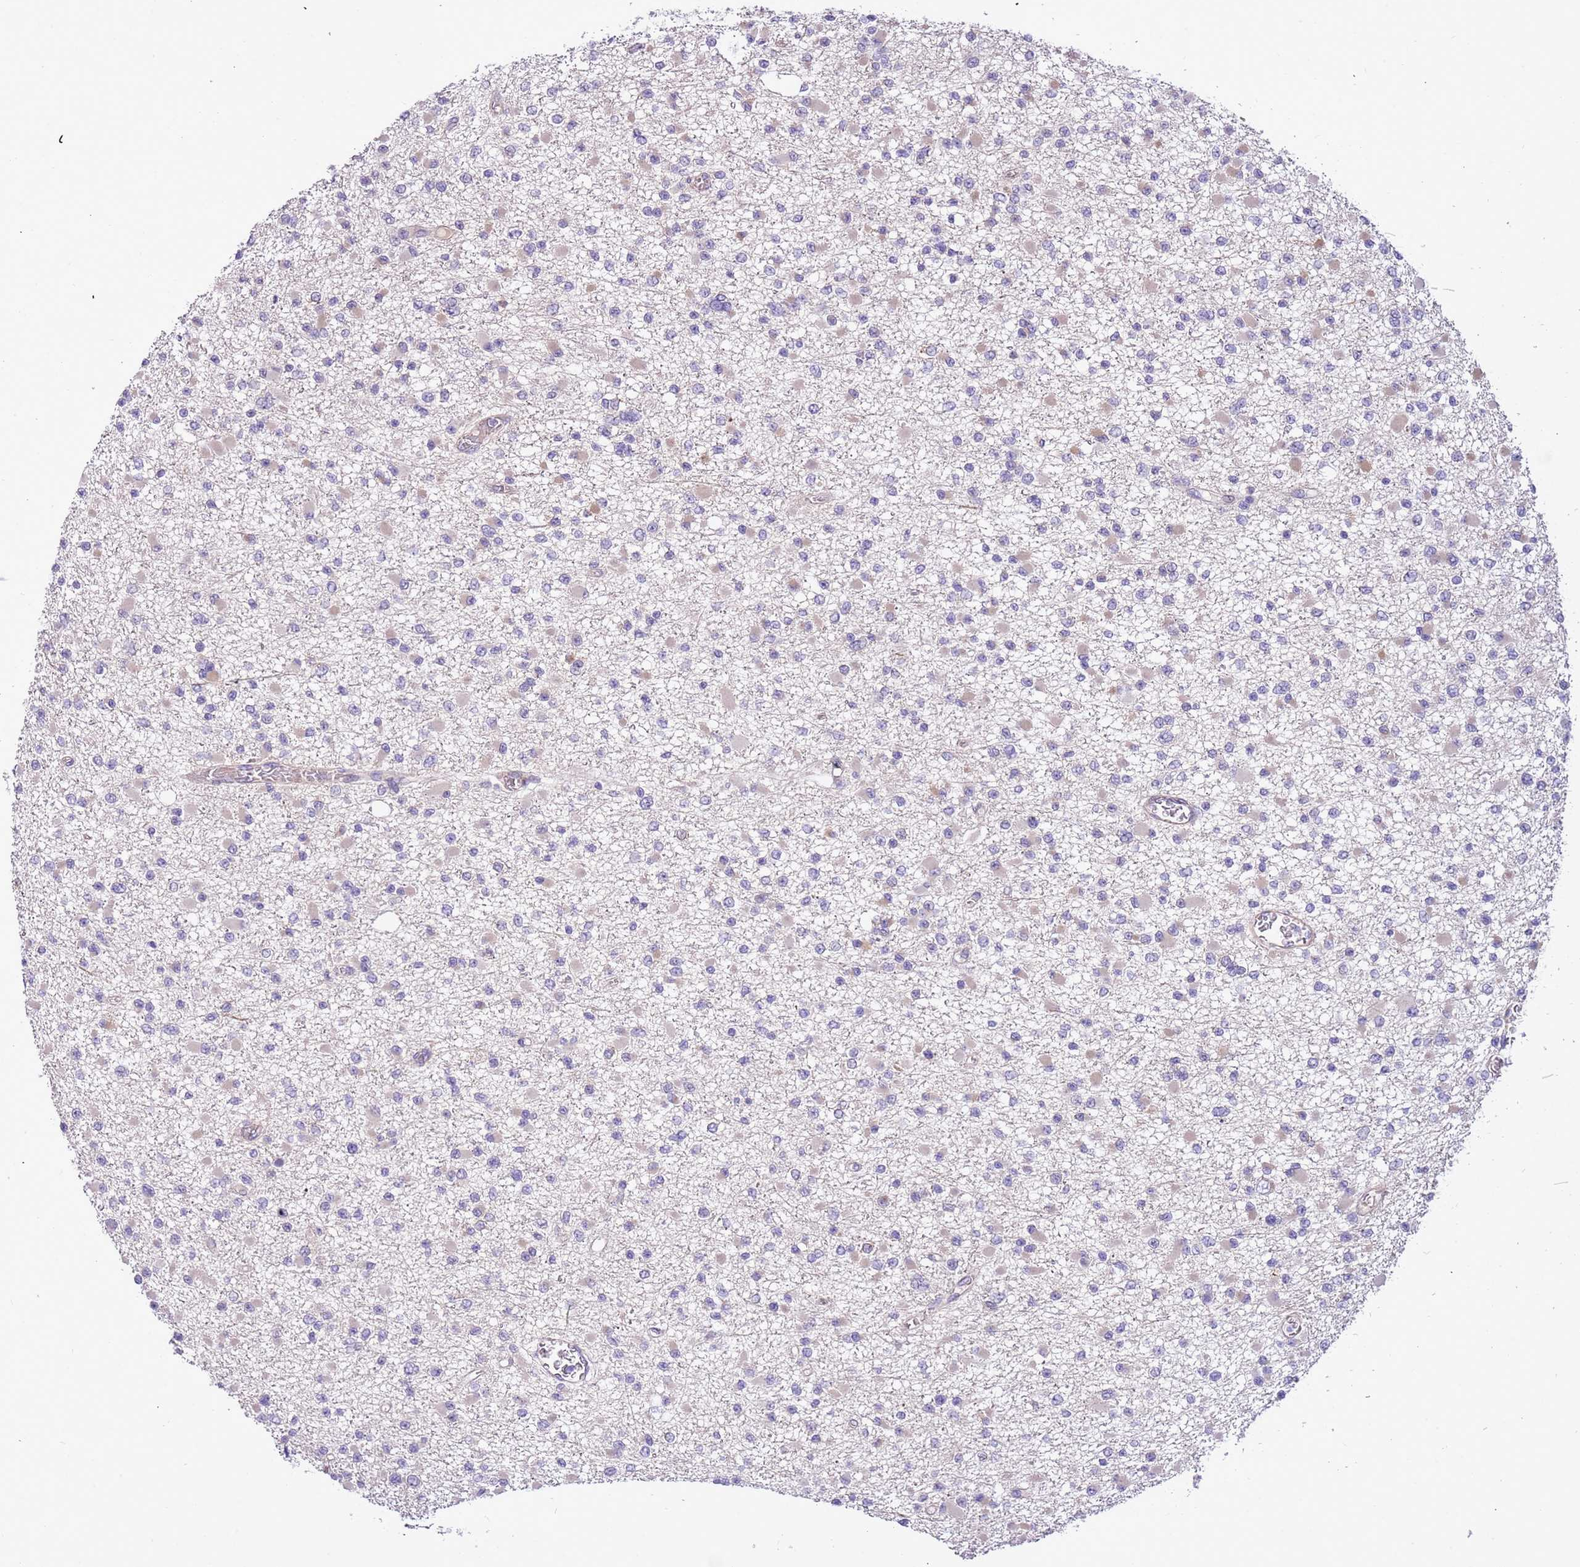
{"staining": {"intensity": "negative", "quantity": "none", "location": "none"}, "tissue": "glioma", "cell_type": "Tumor cells", "image_type": "cancer", "snomed": [{"axis": "morphology", "description": "Glioma, malignant, Low grade"}, {"axis": "topography", "description": "Brain"}], "caption": "The IHC histopathology image has no significant positivity in tumor cells of glioma tissue.", "gene": "PLEKHH1", "patient": {"sex": "female", "age": 22}}